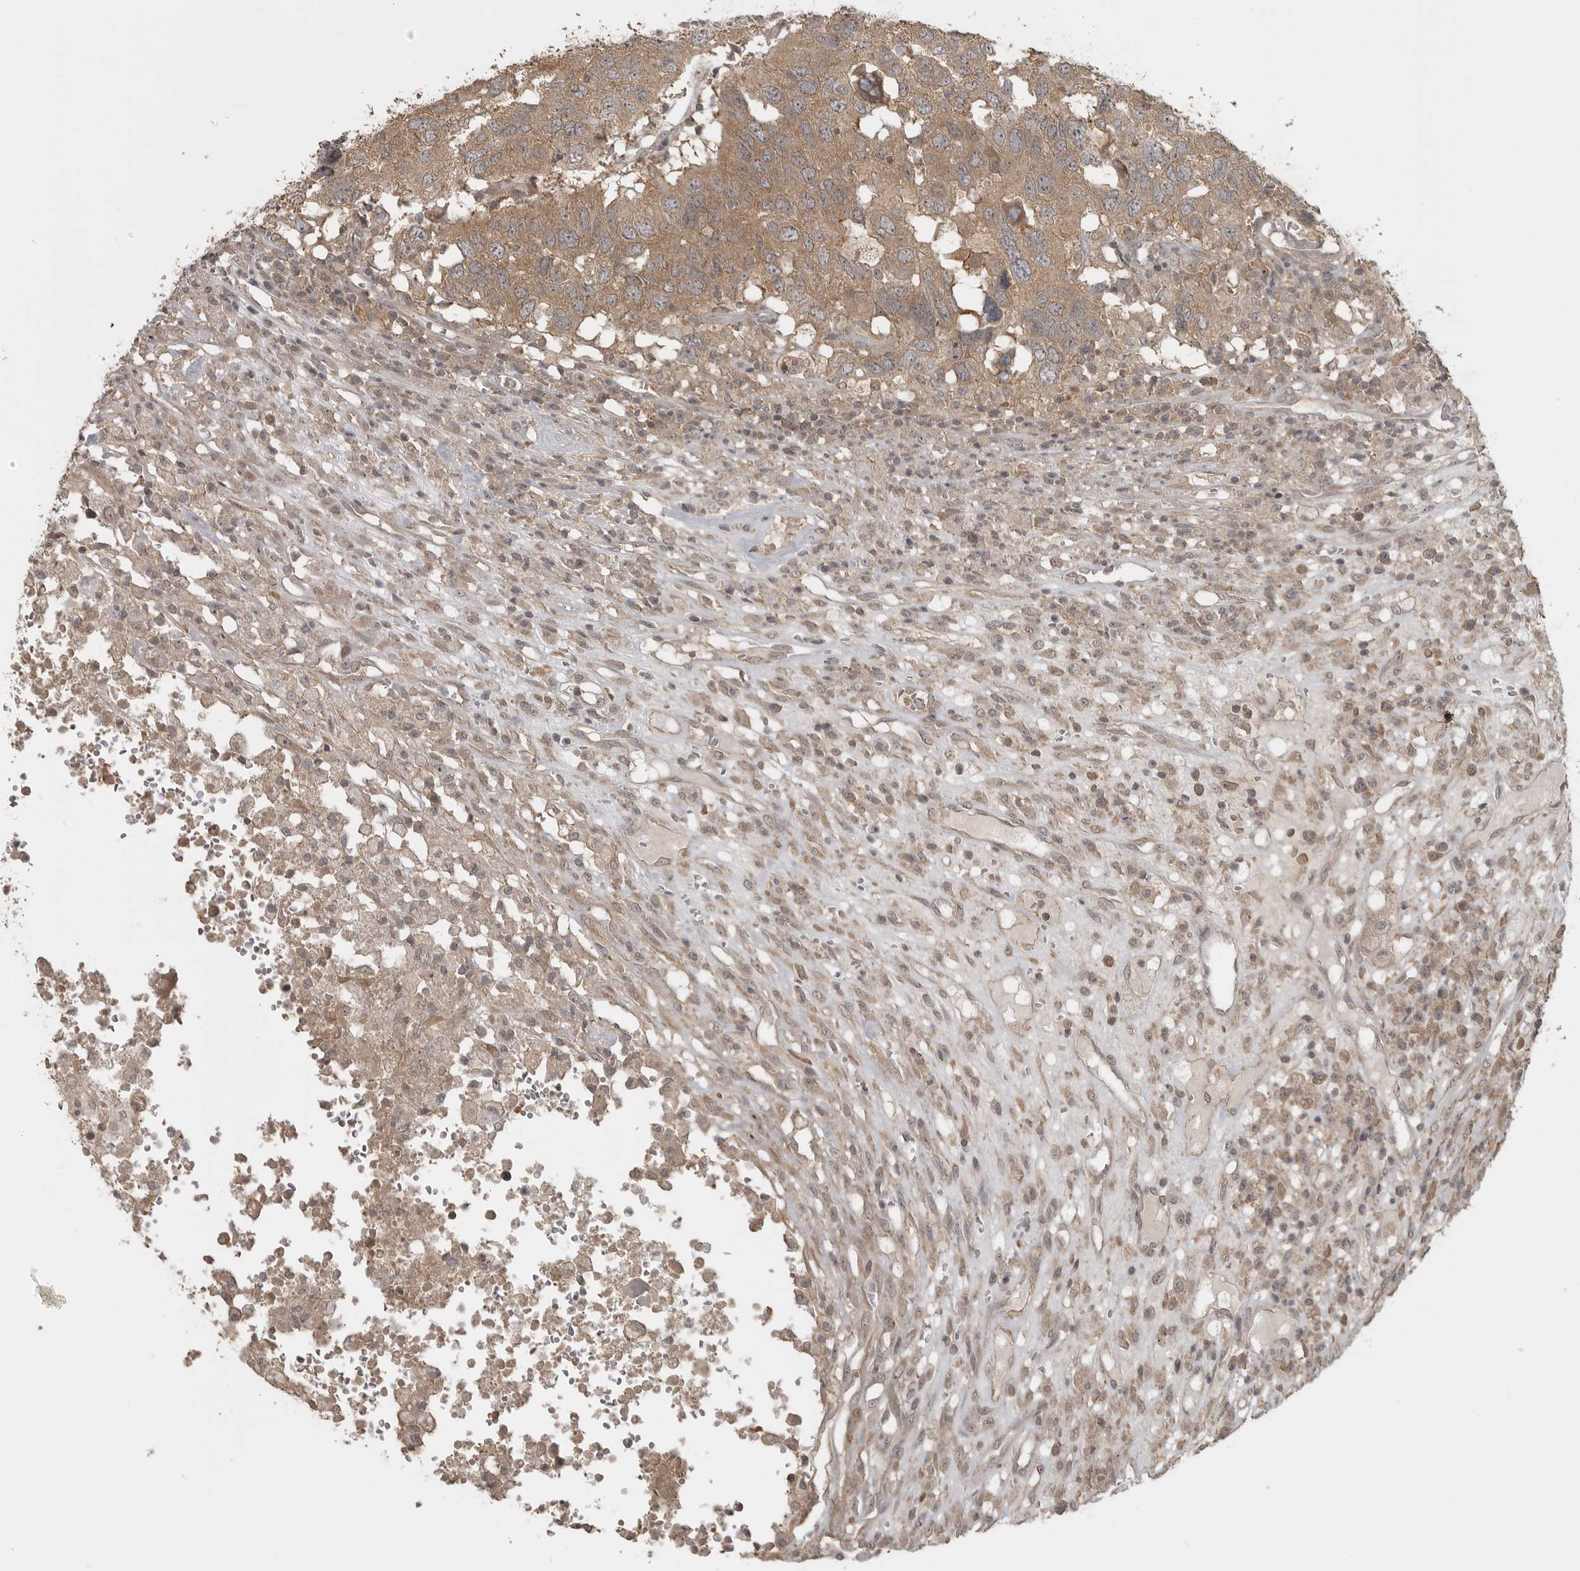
{"staining": {"intensity": "moderate", "quantity": ">75%", "location": "cytoplasmic/membranous"}, "tissue": "head and neck cancer", "cell_type": "Tumor cells", "image_type": "cancer", "snomed": [{"axis": "morphology", "description": "Squamous cell carcinoma, NOS"}, {"axis": "topography", "description": "Head-Neck"}], "caption": "Head and neck cancer (squamous cell carcinoma) tissue exhibits moderate cytoplasmic/membranous positivity in approximately >75% of tumor cells, visualized by immunohistochemistry.", "gene": "LLGL1", "patient": {"sex": "male", "age": 66}}